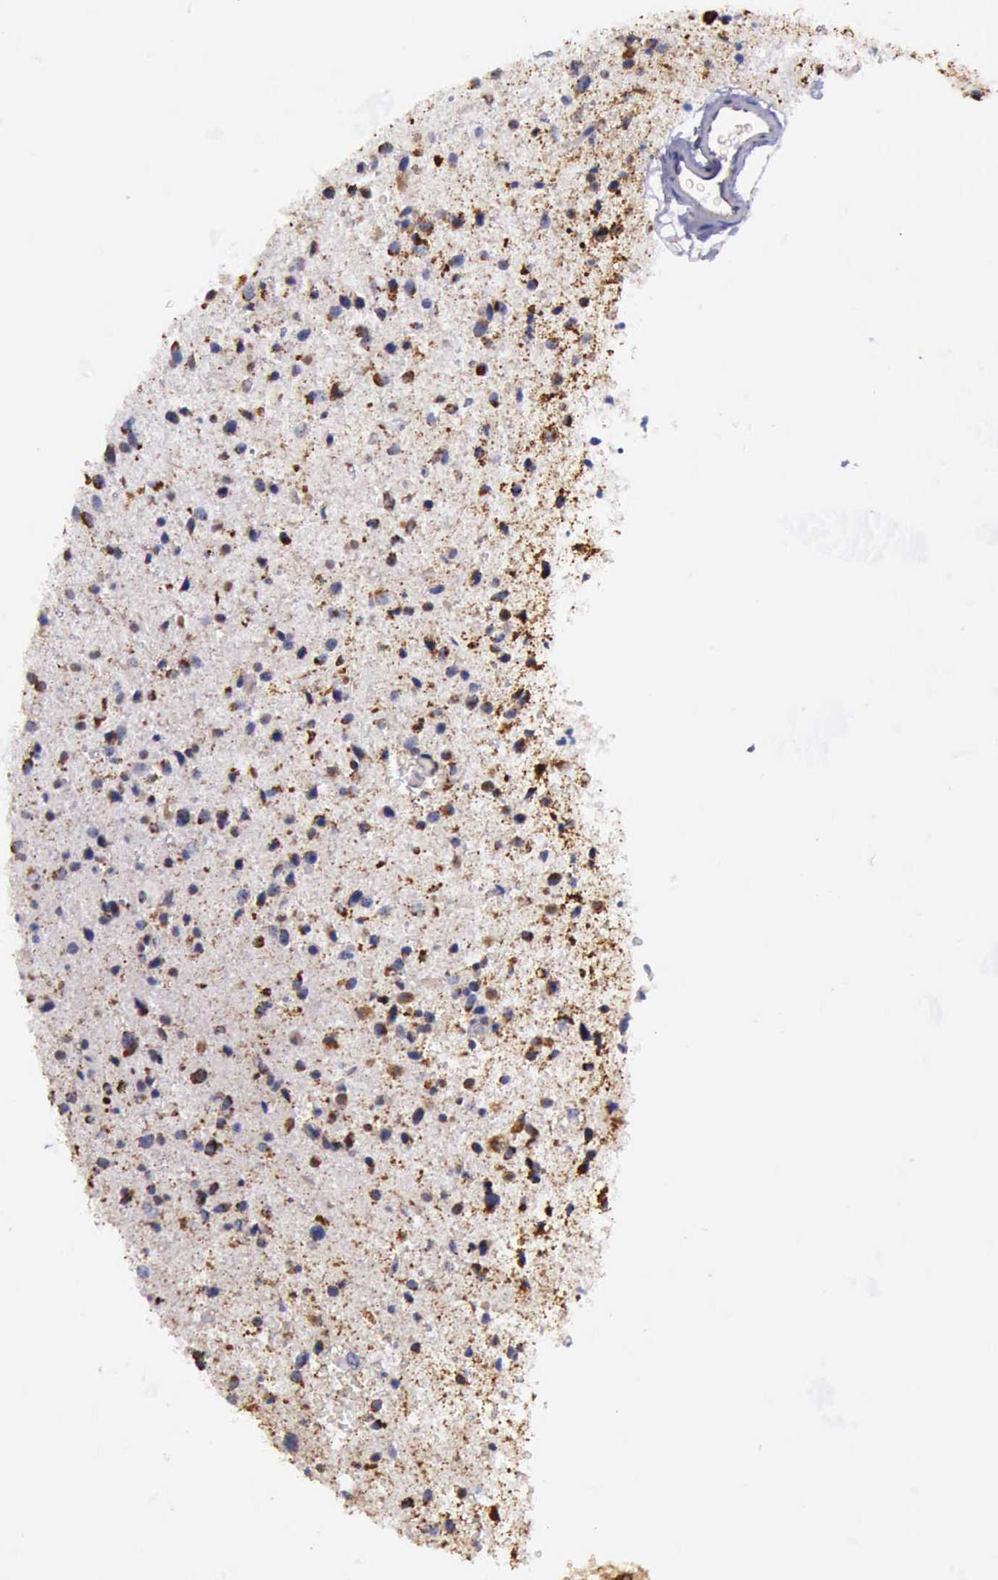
{"staining": {"intensity": "weak", "quantity": "25%-75%", "location": "cytoplasmic/membranous"}, "tissue": "glioma", "cell_type": "Tumor cells", "image_type": "cancer", "snomed": [{"axis": "morphology", "description": "Glioma, malignant, Low grade"}, {"axis": "topography", "description": "Brain"}], "caption": "IHC photomicrograph of neoplastic tissue: glioma stained using immunohistochemistry exhibits low levels of weak protein expression localized specifically in the cytoplasmic/membranous of tumor cells, appearing as a cytoplasmic/membranous brown color.", "gene": "TXN2", "patient": {"sex": "female", "age": 46}}